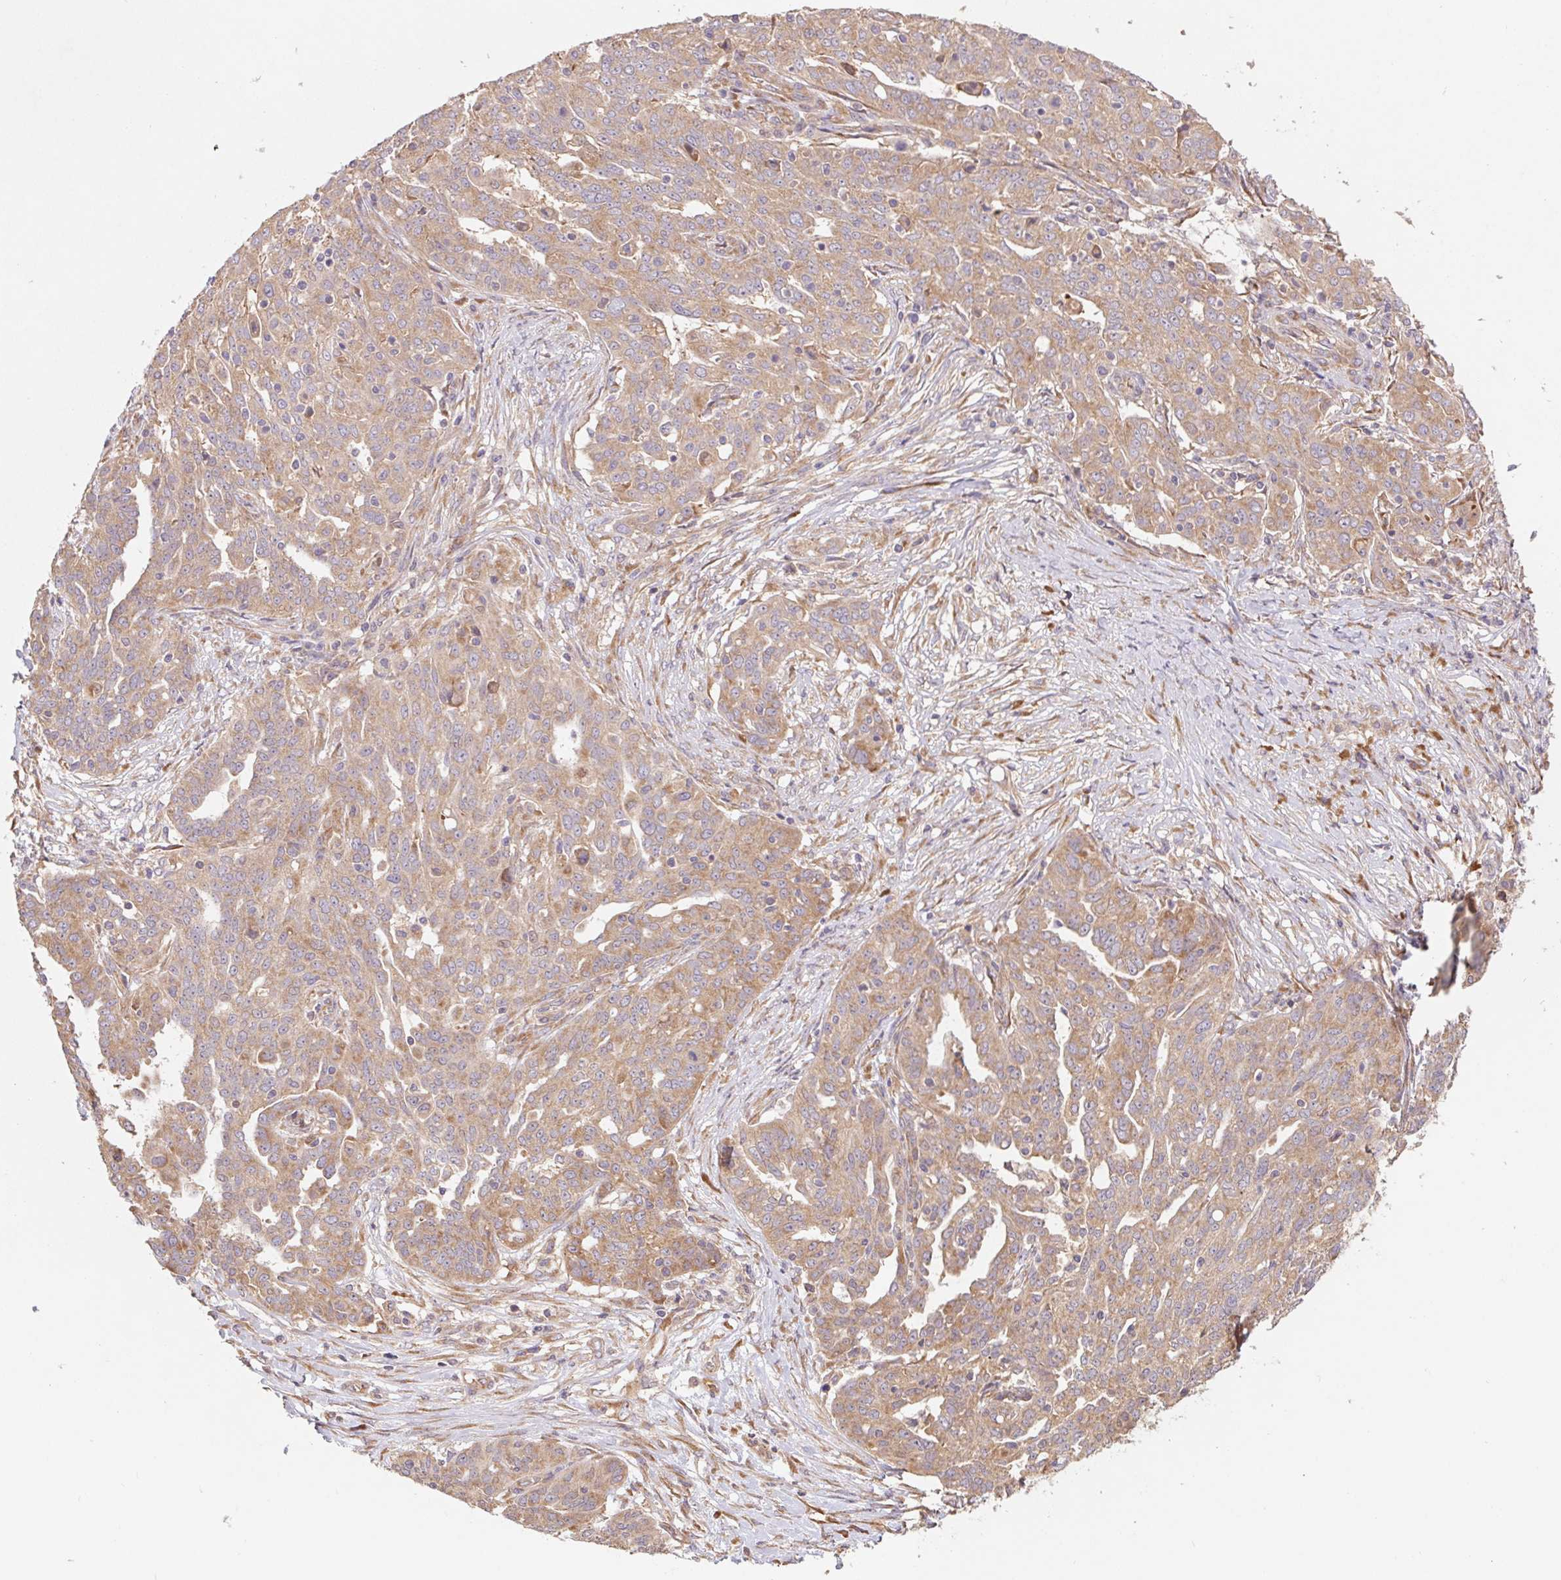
{"staining": {"intensity": "moderate", "quantity": ">75%", "location": "cytoplasmic/membranous"}, "tissue": "ovarian cancer", "cell_type": "Tumor cells", "image_type": "cancer", "snomed": [{"axis": "morphology", "description": "Cystadenocarcinoma, serous, NOS"}, {"axis": "topography", "description": "Ovary"}], "caption": "Tumor cells show medium levels of moderate cytoplasmic/membranous positivity in approximately >75% of cells in ovarian cancer. (brown staining indicates protein expression, while blue staining denotes nuclei).", "gene": "RPL27A", "patient": {"sex": "female", "age": 67}}